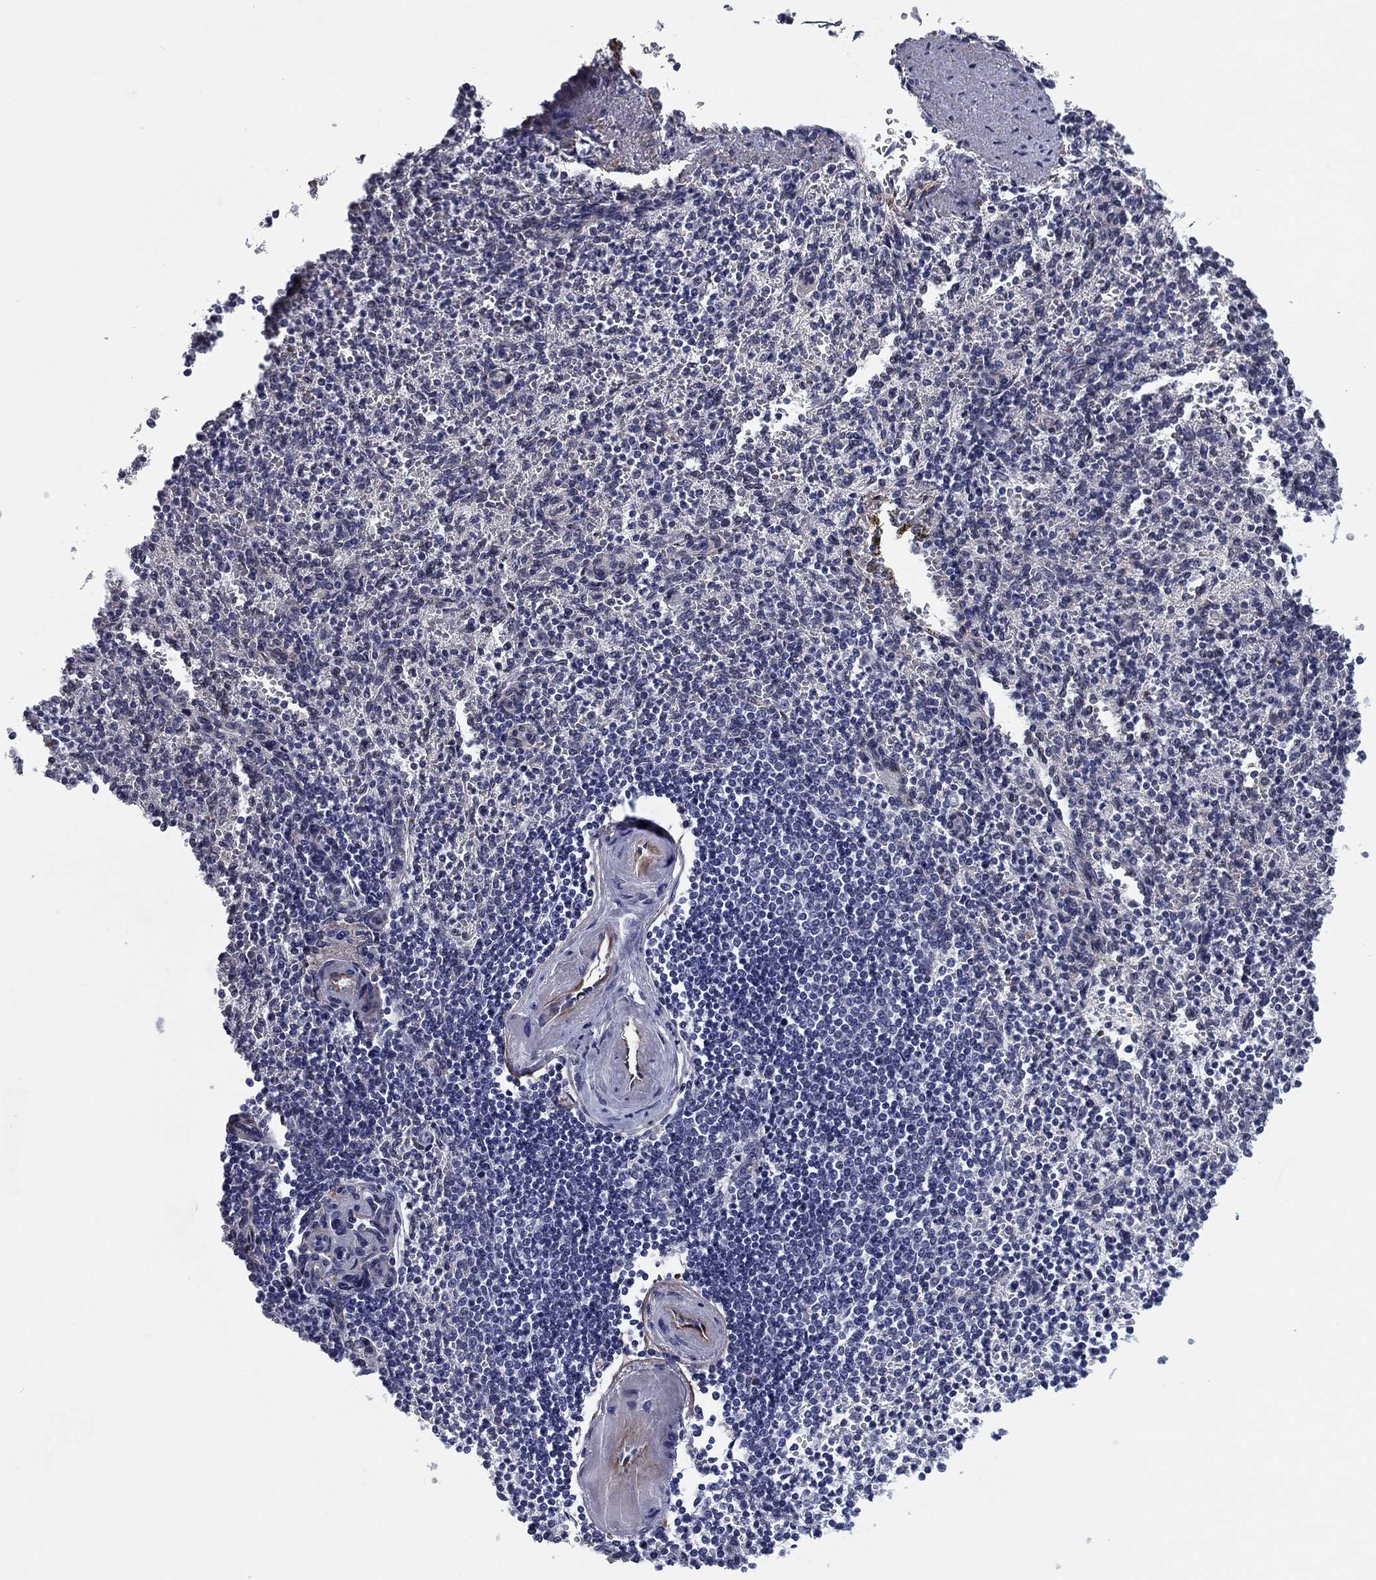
{"staining": {"intensity": "negative", "quantity": "none", "location": "none"}, "tissue": "spleen", "cell_type": "Cells in red pulp", "image_type": "normal", "snomed": [{"axis": "morphology", "description": "Normal tissue, NOS"}, {"axis": "topography", "description": "Spleen"}], "caption": "Immunohistochemistry (IHC) of benign spleen exhibits no positivity in cells in red pulp.", "gene": "REXO5", "patient": {"sex": "female", "age": 74}}